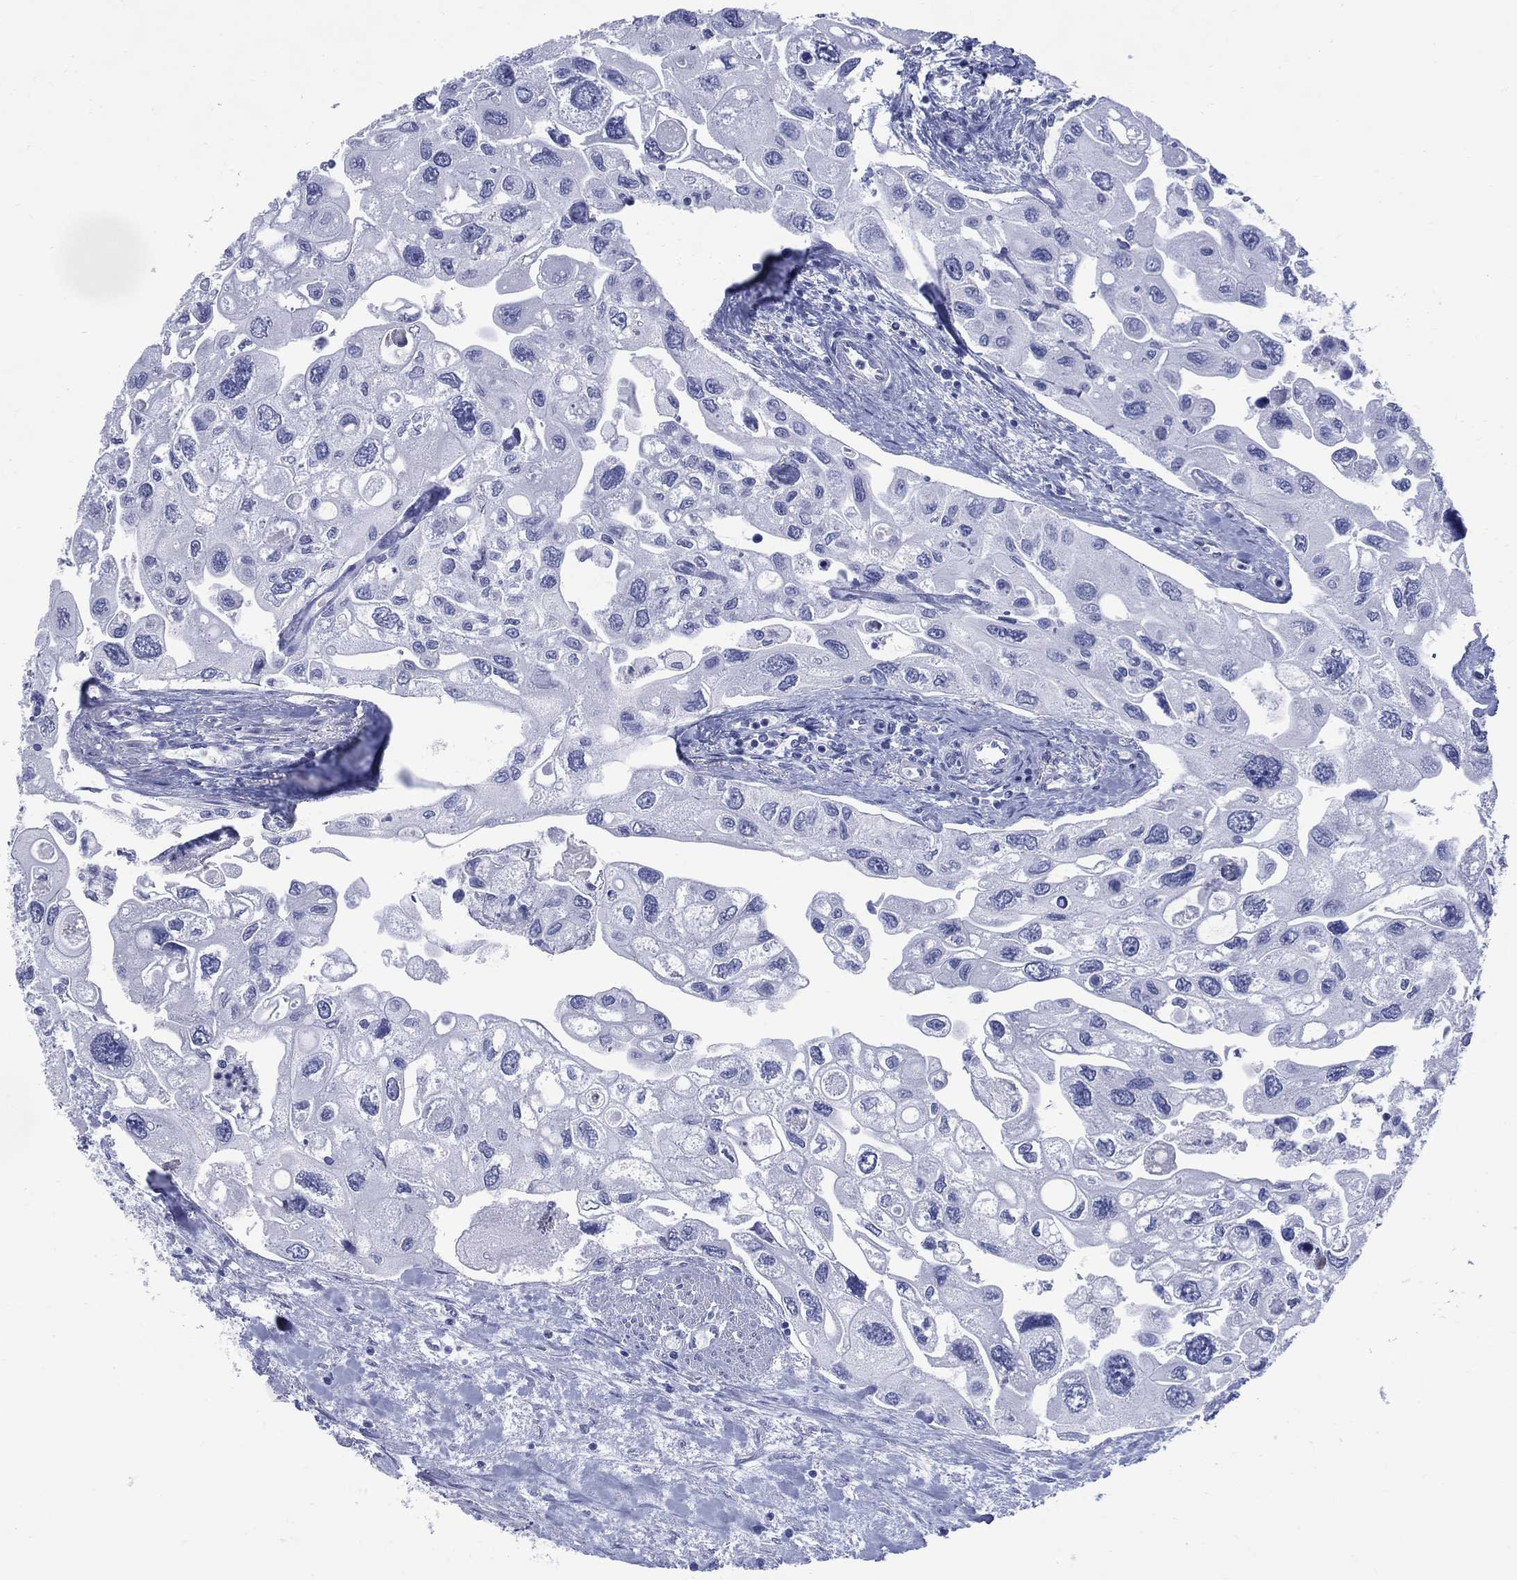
{"staining": {"intensity": "negative", "quantity": "none", "location": "none"}, "tissue": "urothelial cancer", "cell_type": "Tumor cells", "image_type": "cancer", "snomed": [{"axis": "morphology", "description": "Urothelial carcinoma, High grade"}, {"axis": "topography", "description": "Urinary bladder"}], "caption": "Immunohistochemistry image of urothelial cancer stained for a protein (brown), which reveals no positivity in tumor cells.", "gene": "LRRD1", "patient": {"sex": "male", "age": 59}}